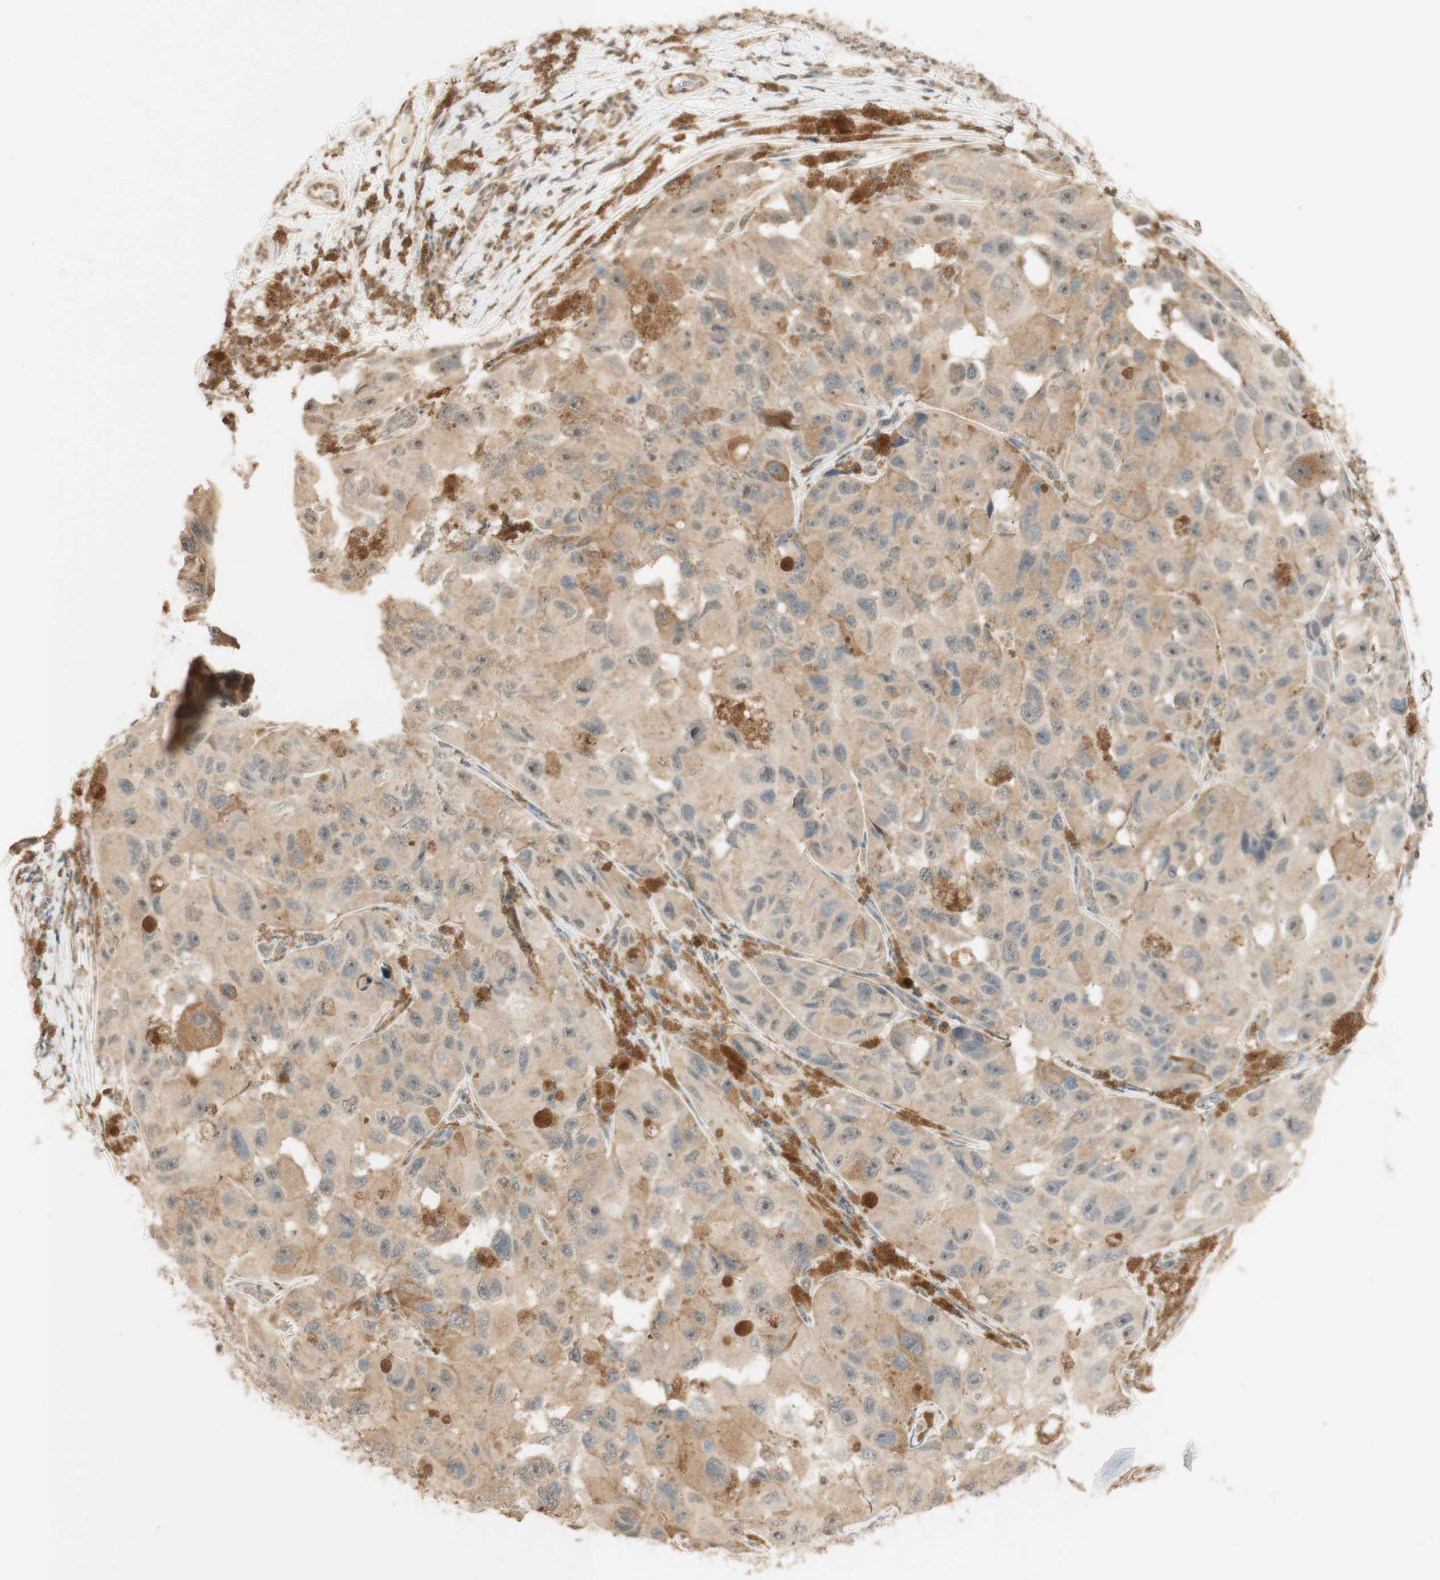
{"staining": {"intensity": "weak", "quantity": ">75%", "location": "cytoplasmic/membranous"}, "tissue": "melanoma", "cell_type": "Tumor cells", "image_type": "cancer", "snomed": [{"axis": "morphology", "description": "Malignant melanoma, NOS"}, {"axis": "topography", "description": "Skin"}], "caption": "This is an image of immunohistochemistry (IHC) staining of malignant melanoma, which shows weak expression in the cytoplasmic/membranous of tumor cells.", "gene": "SPINT2", "patient": {"sex": "female", "age": 73}}